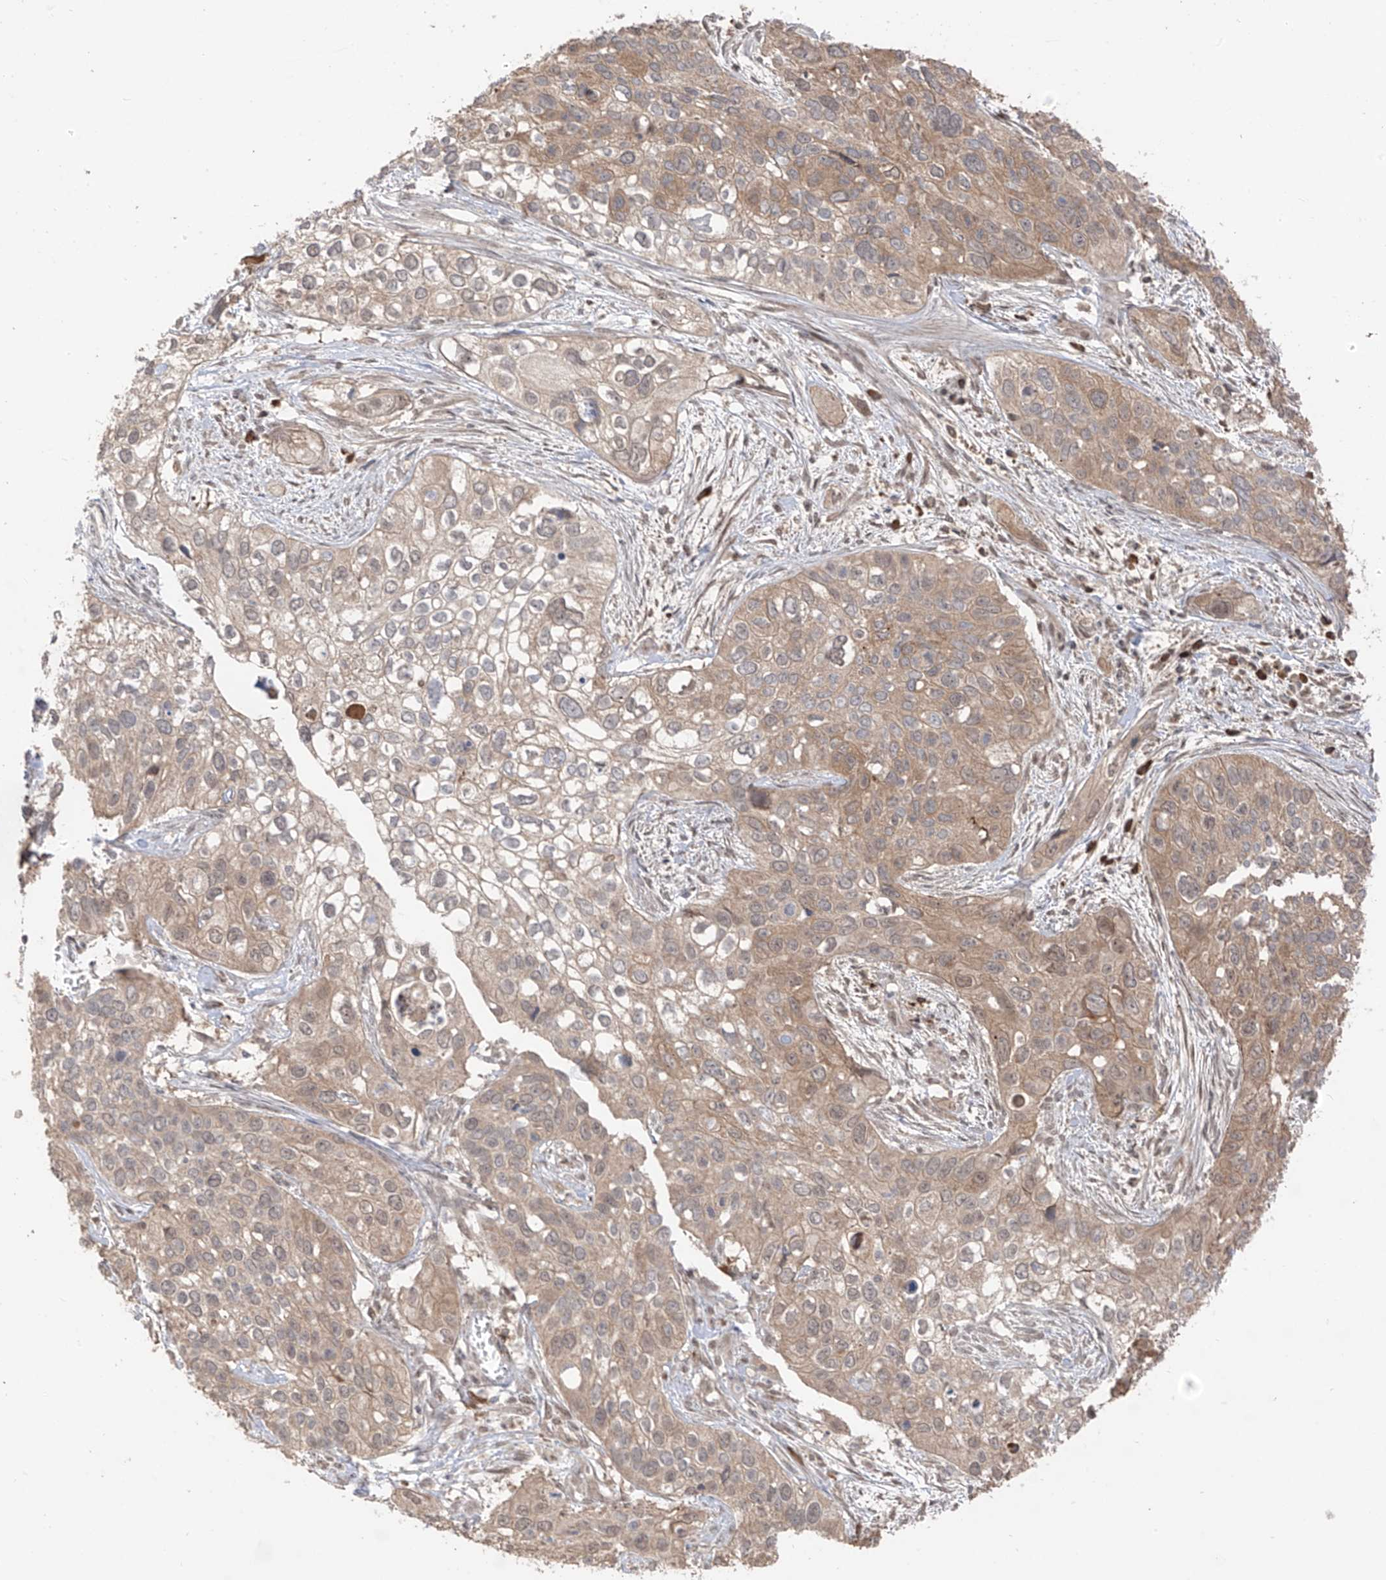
{"staining": {"intensity": "weak", "quantity": "25%-75%", "location": "cytoplasmic/membranous"}, "tissue": "cervical cancer", "cell_type": "Tumor cells", "image_type": "cancer", "snomed": [{"axis": "morphology", "description": "Squamous cell carcinoma, NOS"}, {"axis": "topography", "description": "Cervix"}], "caption": "IHC (DAB) staining of cervical squamous cell carcinoma reveals weak cytoplasmic/membranous protein positivity in approximately 25%-75% of tumor cells.", "gene": "COLGALT2", "patient": {"sex": "female", "age": 55}}